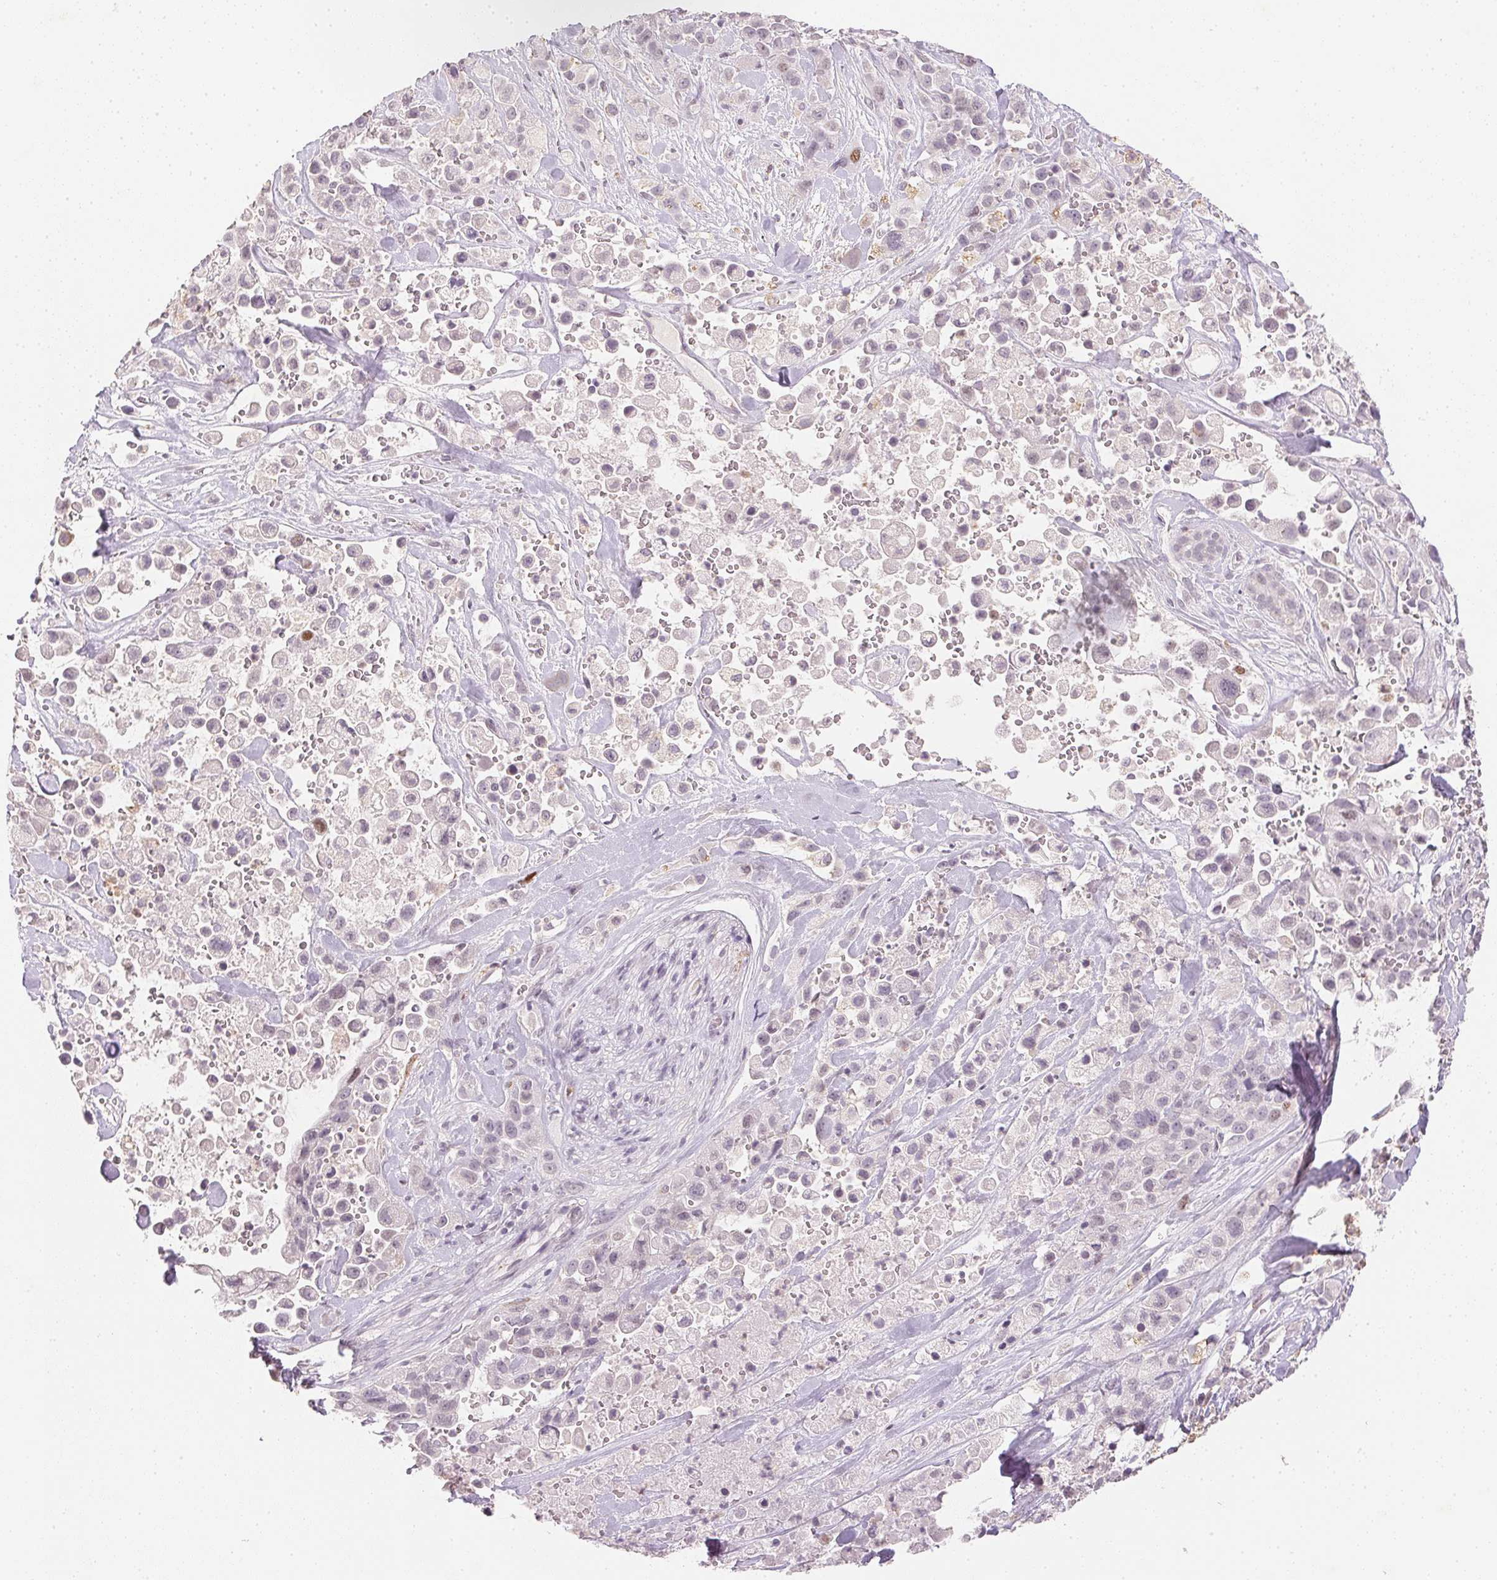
{"staining": {"intensity": "negative", "quantity": "none", "location": "none"}, "tissue": "pancreatic cancer", "cell_type": "Tumor cells", "image_type": "cancer", "snomed": [{"axis": "morphology", "description": "Adenocarcinoma, NOS"}, {"axis": "topography", "description": "Pancreas"}], "caption": "Protein analysis of pancreatic adenocarcinoma shows no significant positivity in tumor cells. The staining is performed using DAB brown chromogen with nuclei counter-stained in using hematoxylin.", "gene": "SMTN", "patient": {"sex": "male", "age": 44}}